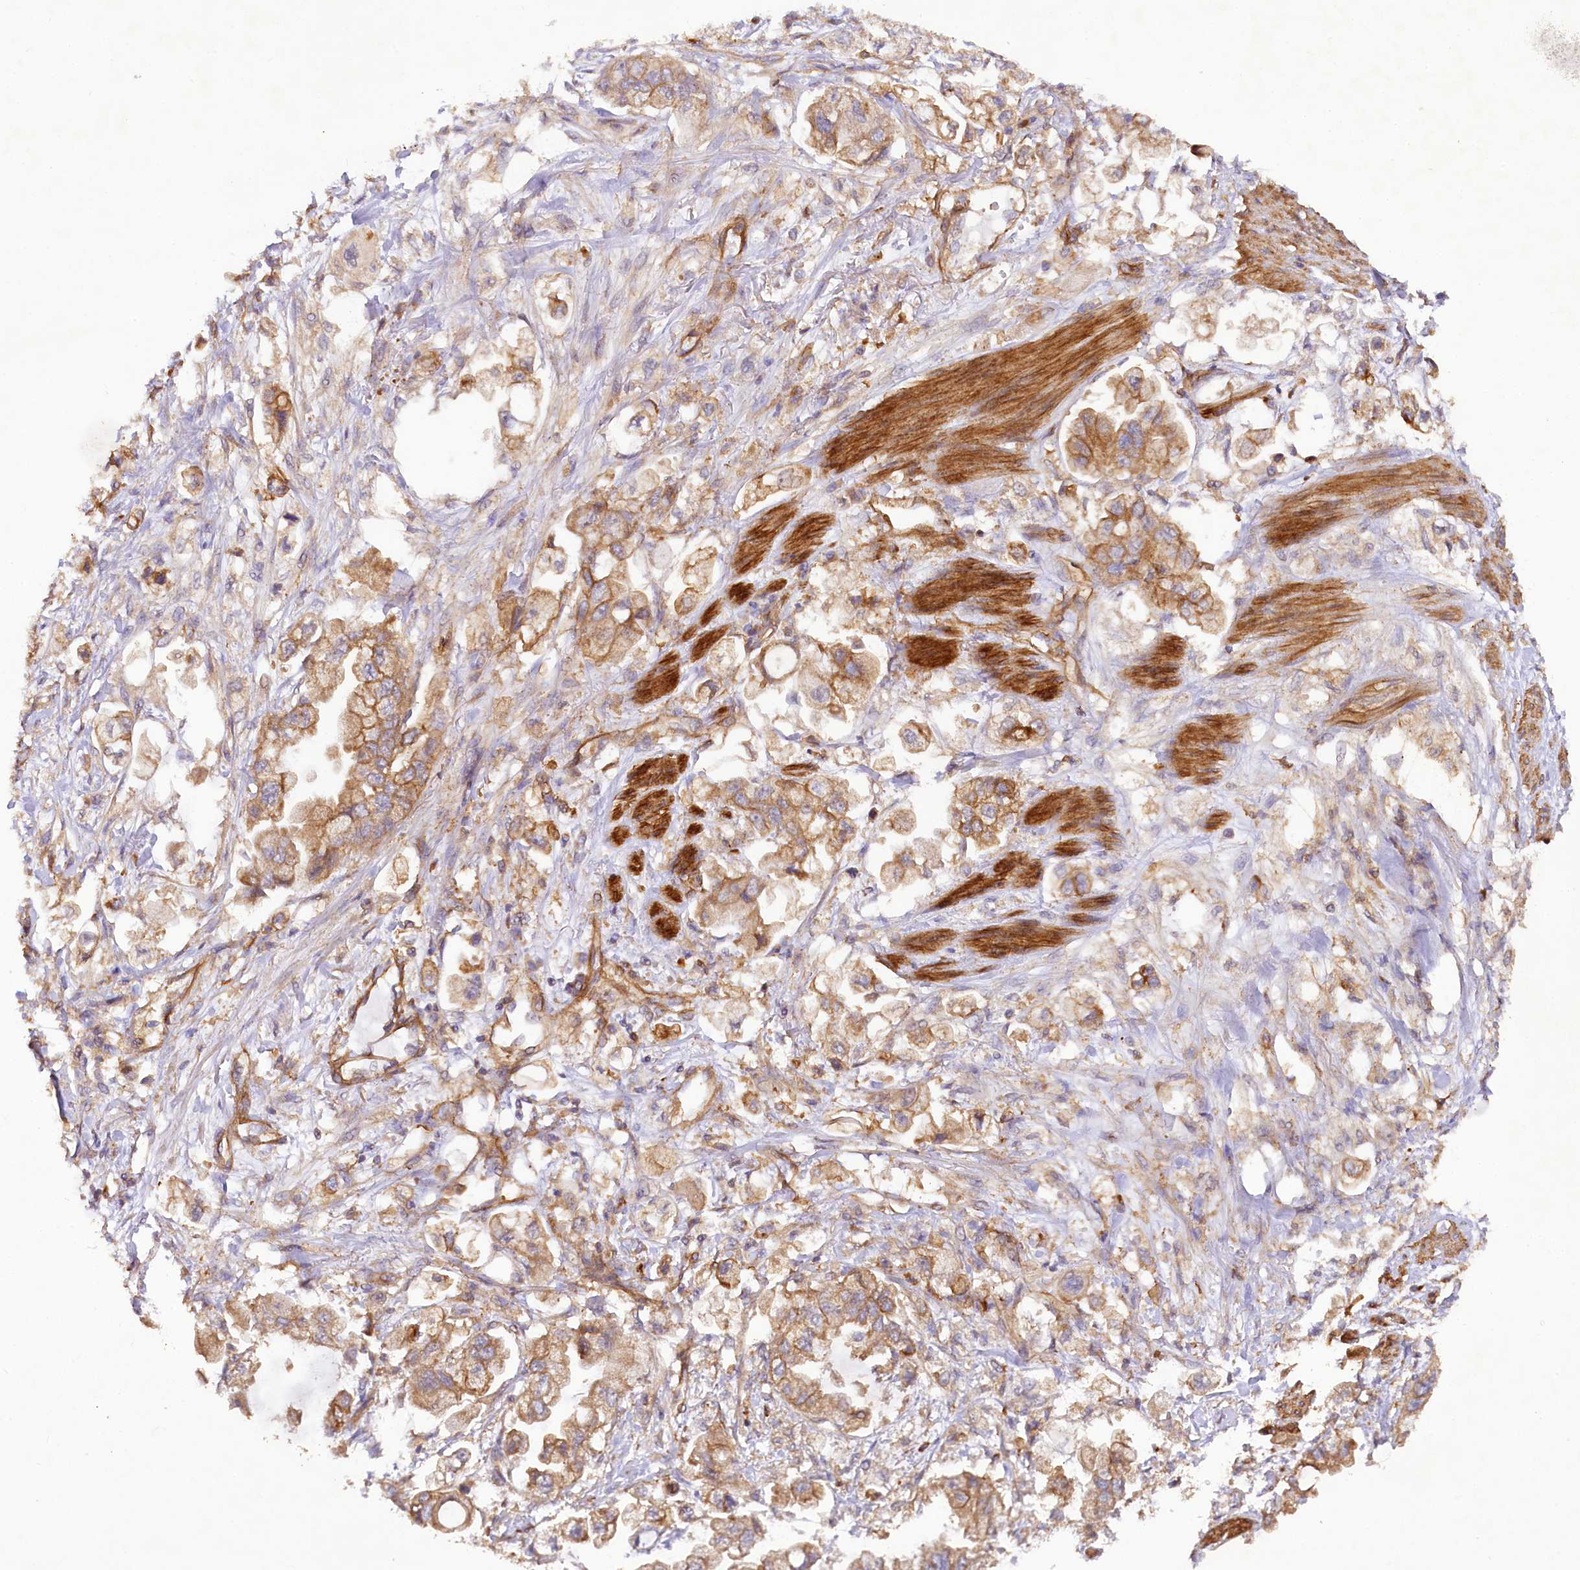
{"staining": {"intensity": "moderate", "quantity": "25%-75%", "location": "cytoplasmic/membranous"}, "tissue": "stomach cancer", "cell_type": "Tumor cells", "image_type": "cancer", "snomed": [{"axis": "morphology", "description": "Adenocarcinoma, NOS"}, {"axis": "topography", "description": "Stomach"}], "caption": "This is a micrograph of IHC staining of stomach cancer, which shows moderate staining in the cytoplasmic/membranous of tumor cells.", "gene": "CSAD", "patient": {"sex": "male", "age": 62}}